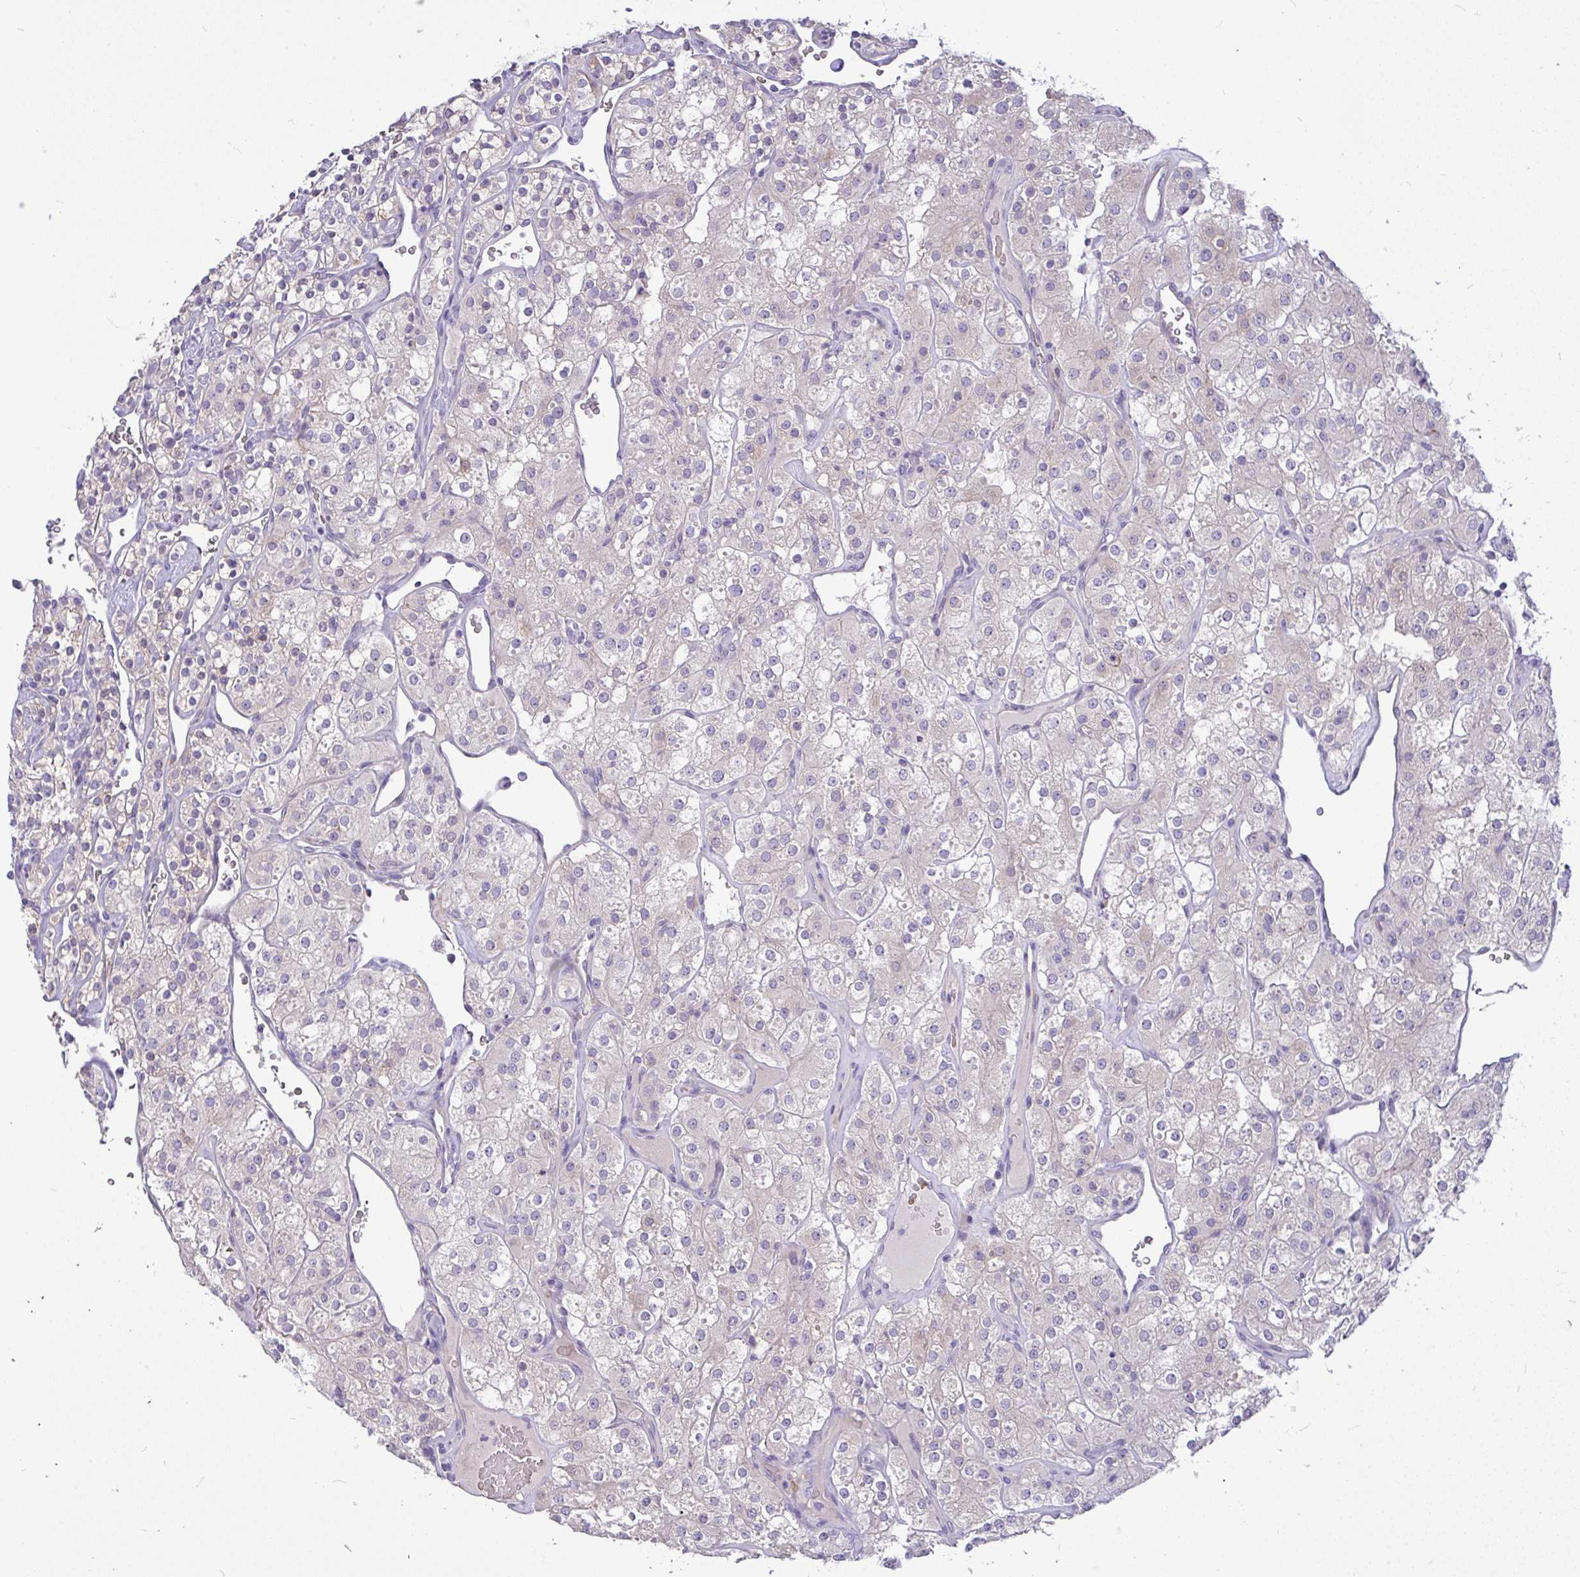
{"staining": {"intensity": "negative", "quantity": "none", "location": "none"}, "tissue": "renal cancer", "cell_type": "Tumor cells", "image_type": "cancer", "snomed": [{"axis": "morphology", "description": "Adenocarcinoma, NOS"}, {"axis": "topography", "description": "Kidney"}], "caption": "Human renal cancer (adenocarcinoma) stained for a protein using immunohistochemistry reveals no staining in tumor cells.", "gene": "MOCS1", "patient": {"sex": "male", "age": 77}}